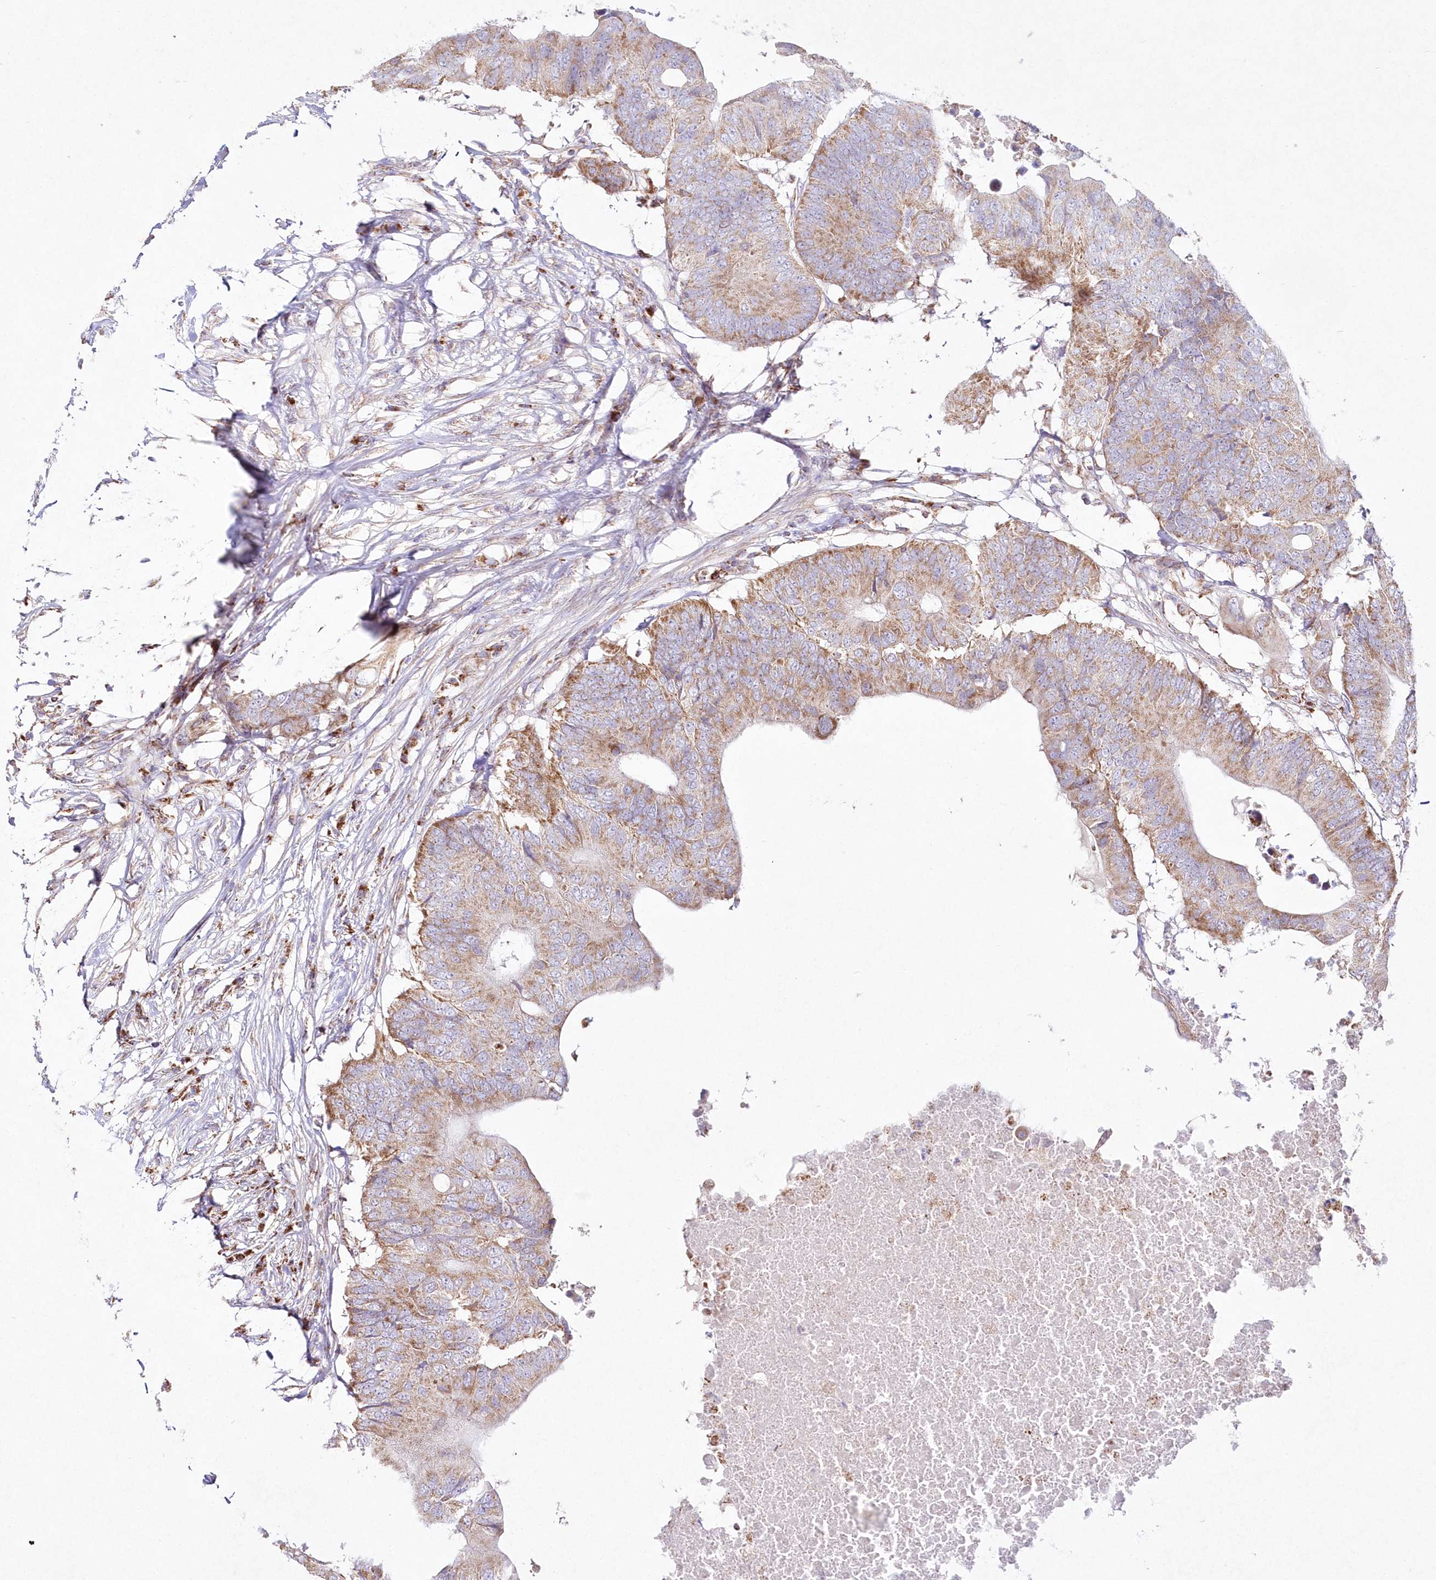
{"staining": {"intensity": "moderate", "quantity": "25%-75%", "location": "cytoplasmic/membranous"}, "tissue": "colorectal cancer", "cell_type": "Tumor cells", "image_type": "cancer", "snomed": [{"axis": "morphology", "description": "Adenocarcinoma, NOS"}, {"axis": "topography", "description": "Colon"}], "caption": "A medium amount of moderate cytoplasmic/membranous positivity is appreciated in about 25%-75% of tumor cells in colorectal adenocarcinoma tissue.", "gene": "DNA2", "patient": {"sex": "male", "age": 71}}